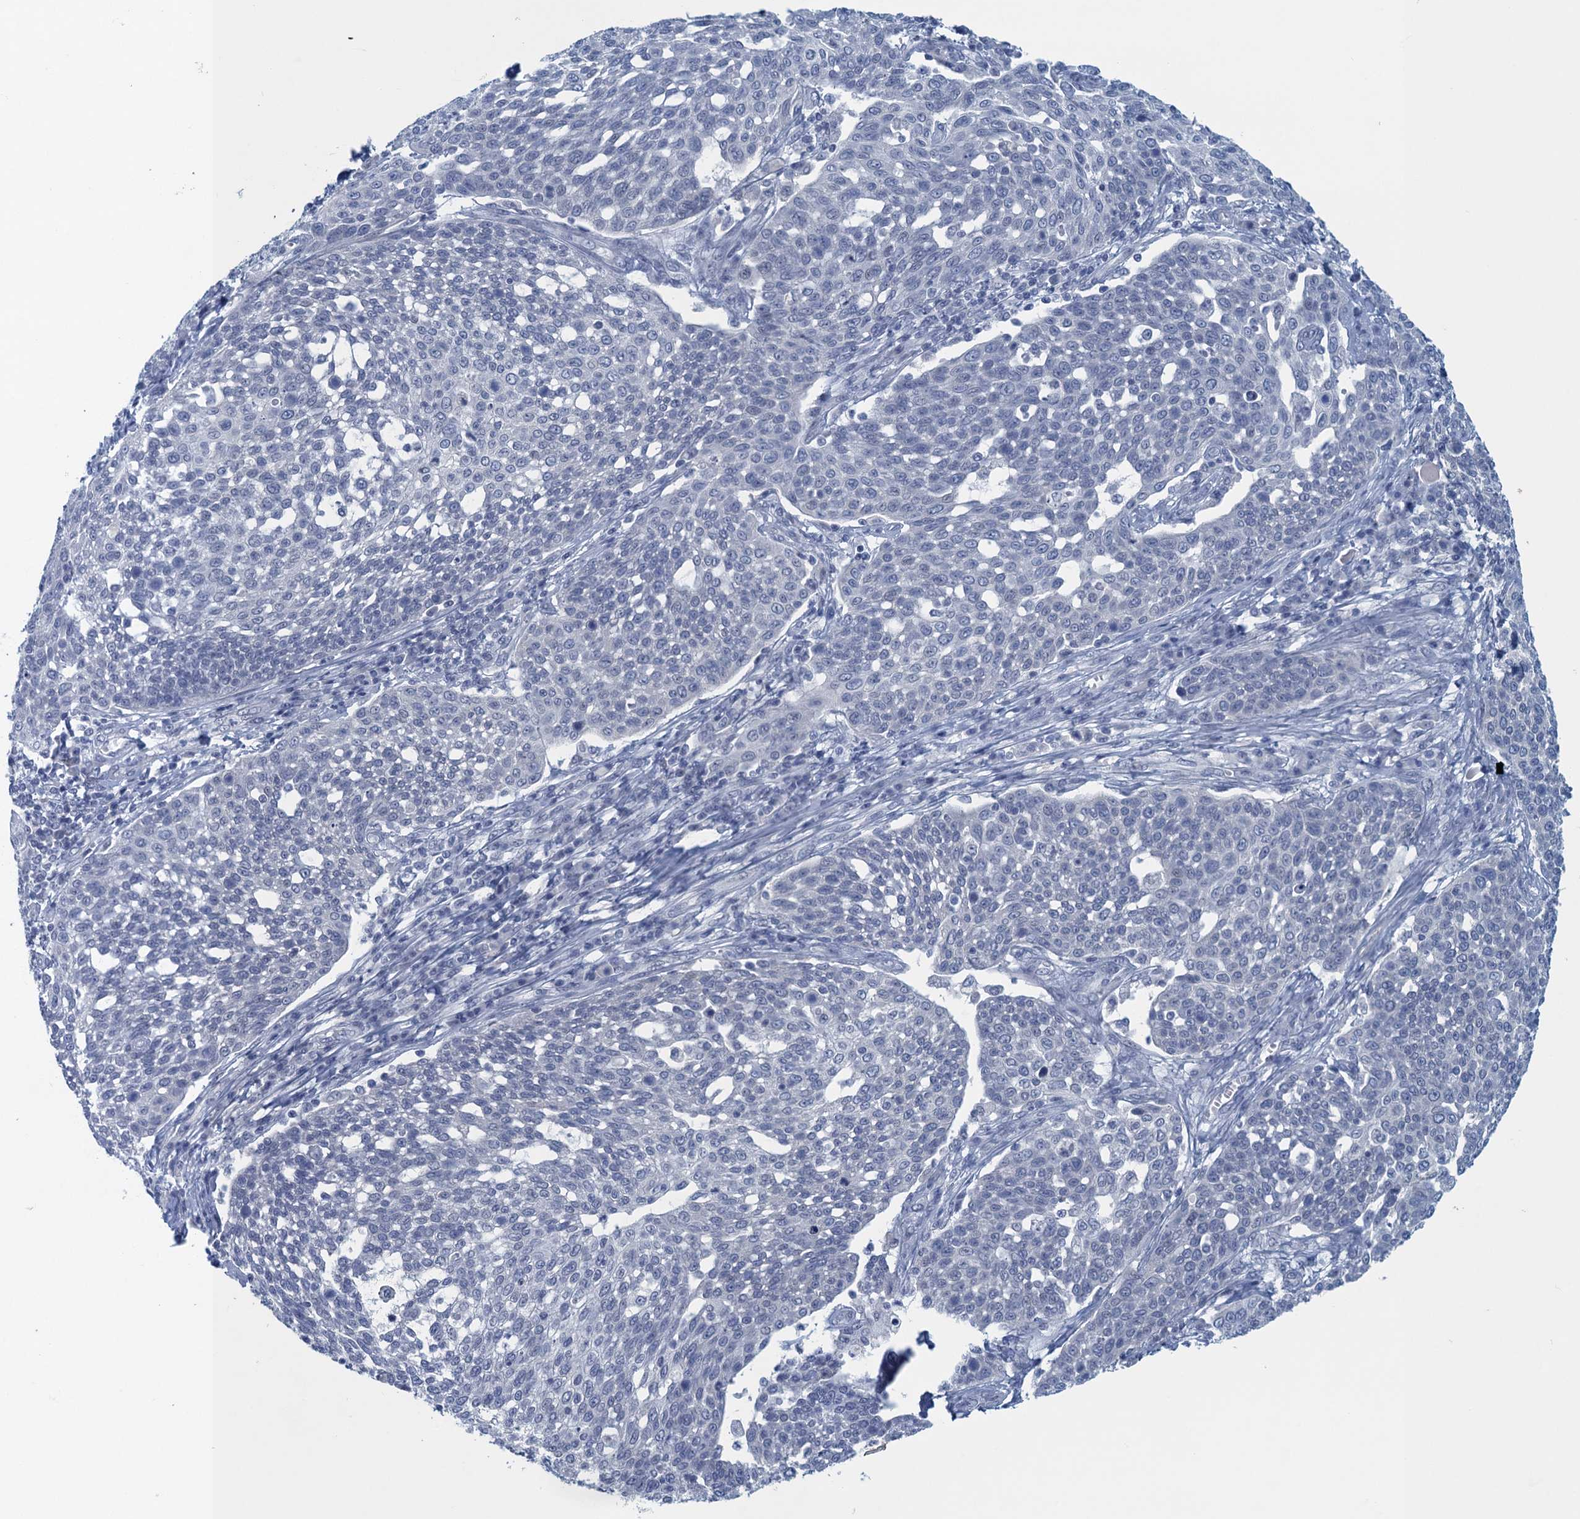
{"staining": {"intensity": "negative", "quantity": "none", "location": "none"}, "tissue": "cervical cancer", "cell_type": "Tumor cells", "image_type": "cancer", "snomed": [{"axis": "morphology", "description": "Squamous cell carcinoma, NOS"}, {"axis": "topography", "description": "Cervix"}], "caption": "Squamous cell carcinoma (cervical) was stained to show a protein in brown. There is no significant positivity in tumor cells.", "gene": "ENSG00000131152", "patient": {"sex": "female", "age": 34}}